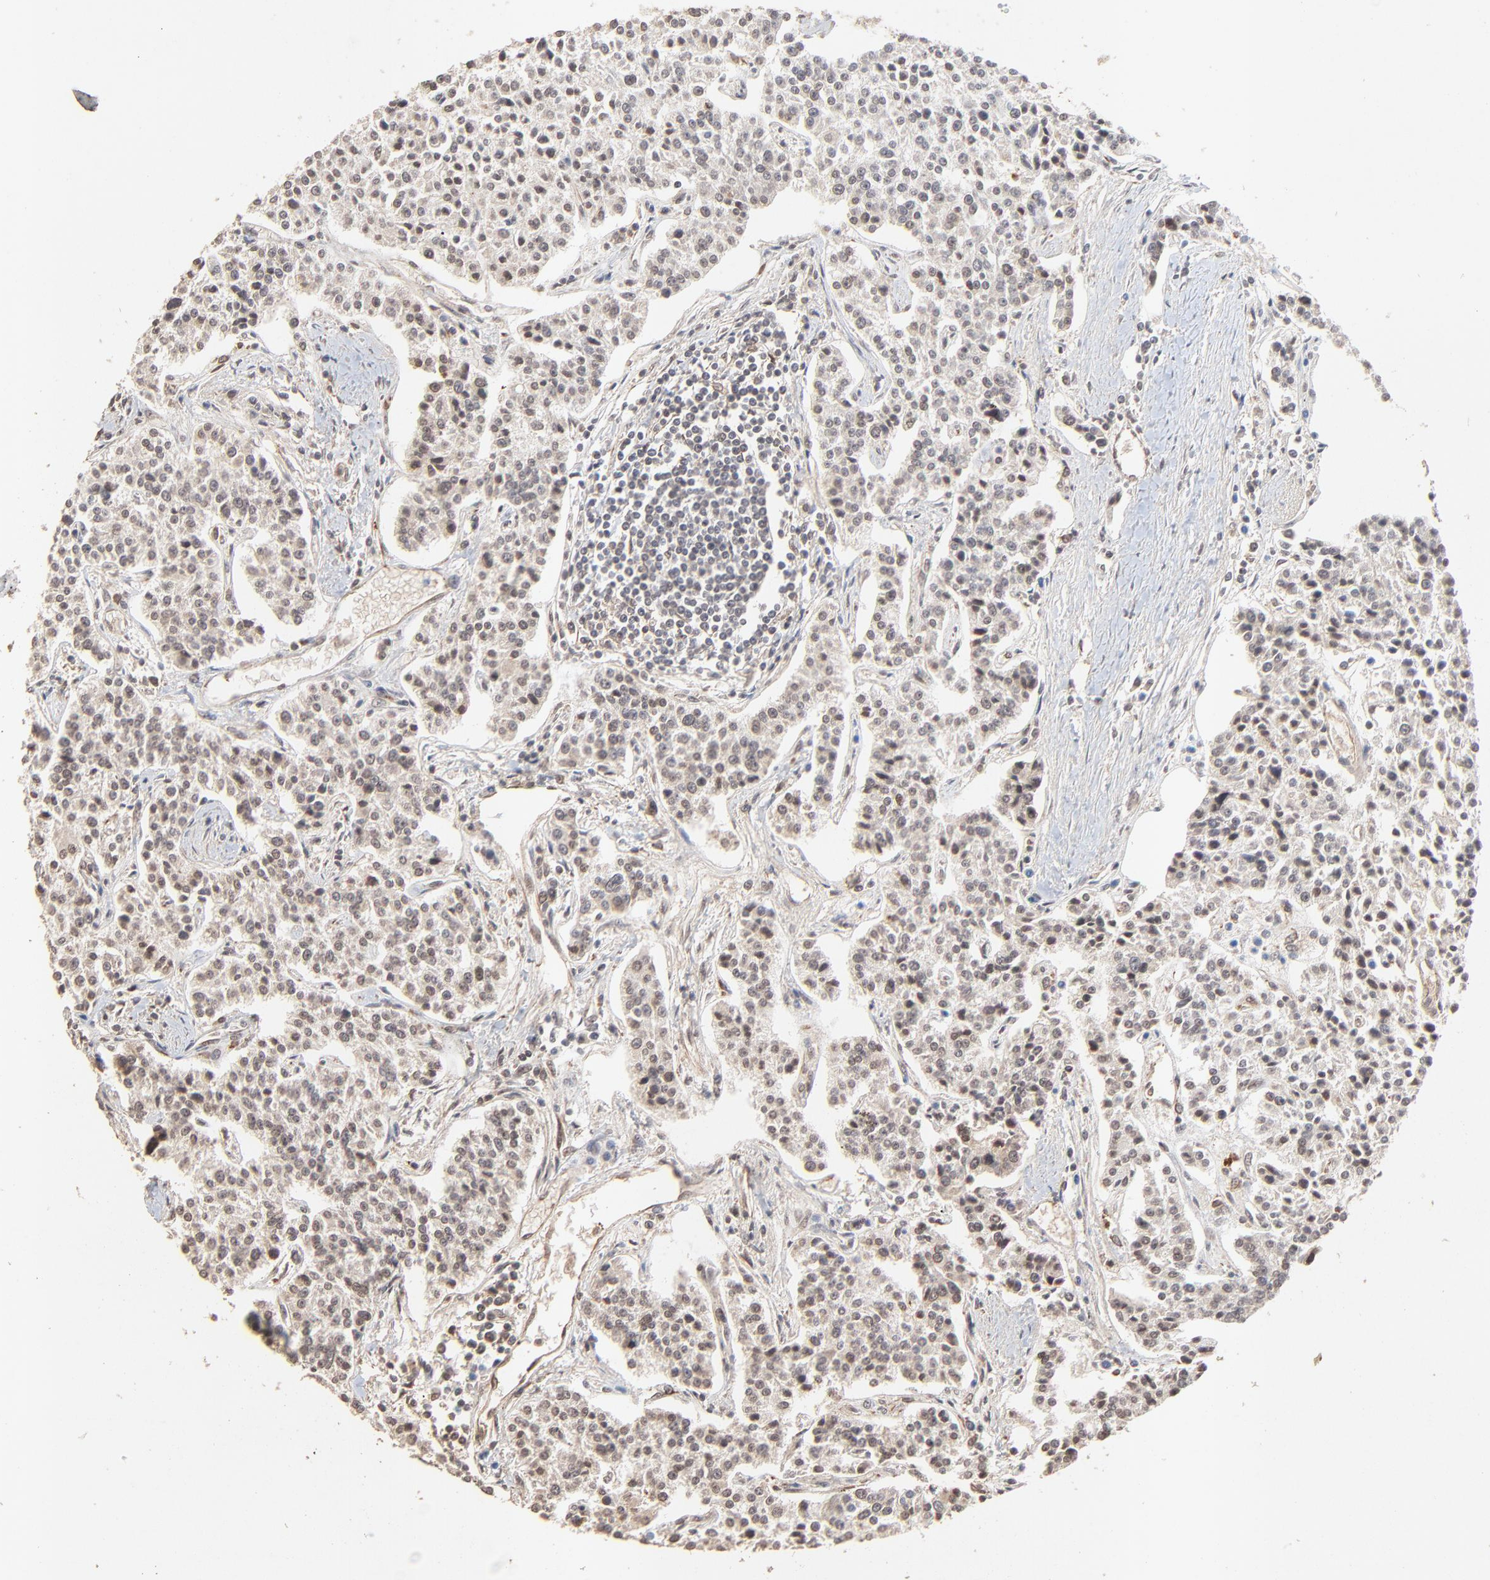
{"staining": {"intensity": "weak", "quantity": ">75%", "location": "cytoplasmic/membranous,nuclear"}, "tissue": "carcinoid", "cell_type": "Tumor cells", "image_type": "cancer", "snomed": [{"axis": "morphology", "description": "Carcinoid, malignant, NOS"}, {"axis": "topography", "description": "Stomach"}], "caption": "Immunohistochemistry staining of carcinoid, which exhibits low levels of weak cytoplasmic/membranous and nuclear positivity in about >75% of tumor cells indicating weak cytoplasmic/membranous and nuclear protein positivity. The staining was performed using DAB (brown) for protein detection and nuclei were counterstained in hematoxylin (blue).", "gene": "FAM227A", "patient": {"sex": "female", "age": 76}}